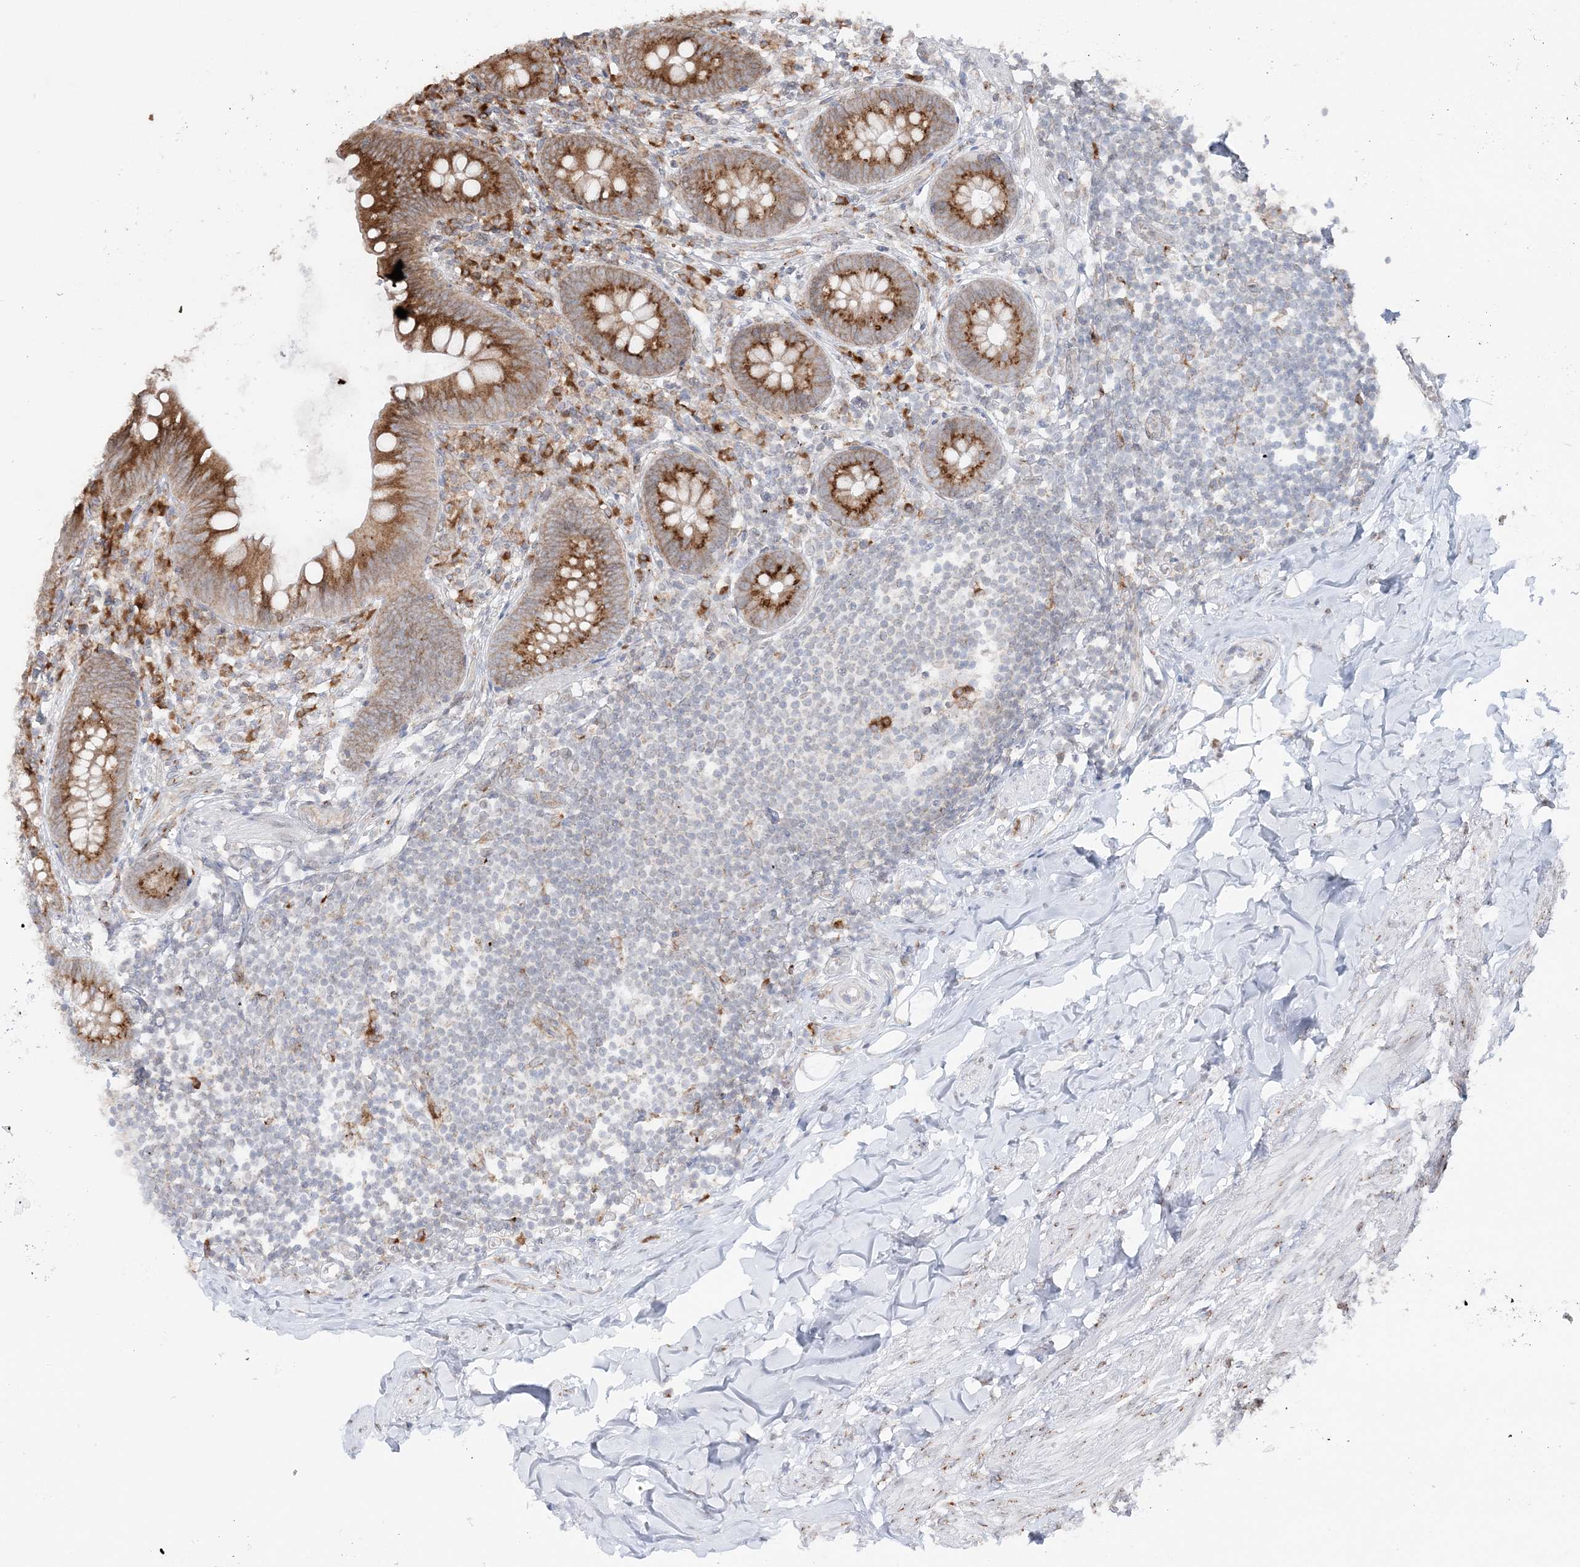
{"staining": {"intensity": "moderate", "quantity": ">75%", "location": "cytoplasmic/membranous"}, "tissue": "appendix", "cell_type": "Glandular cells", "image_type": "normal", "snomed": [{"axis": "morphology", "description": "Normal tissue, NOS"}, {"axis": "topography", "description": "Appendix"}], "caption": "The immunohistochemical stain highlights moderate cytoplasmic/membranous positivity in glandular cells of benign appendix. (DAB = brown stain, brightfield microscopy at high magnification).", "gene": "TMED10", "patient": {"sex": "female", "age": 62}}